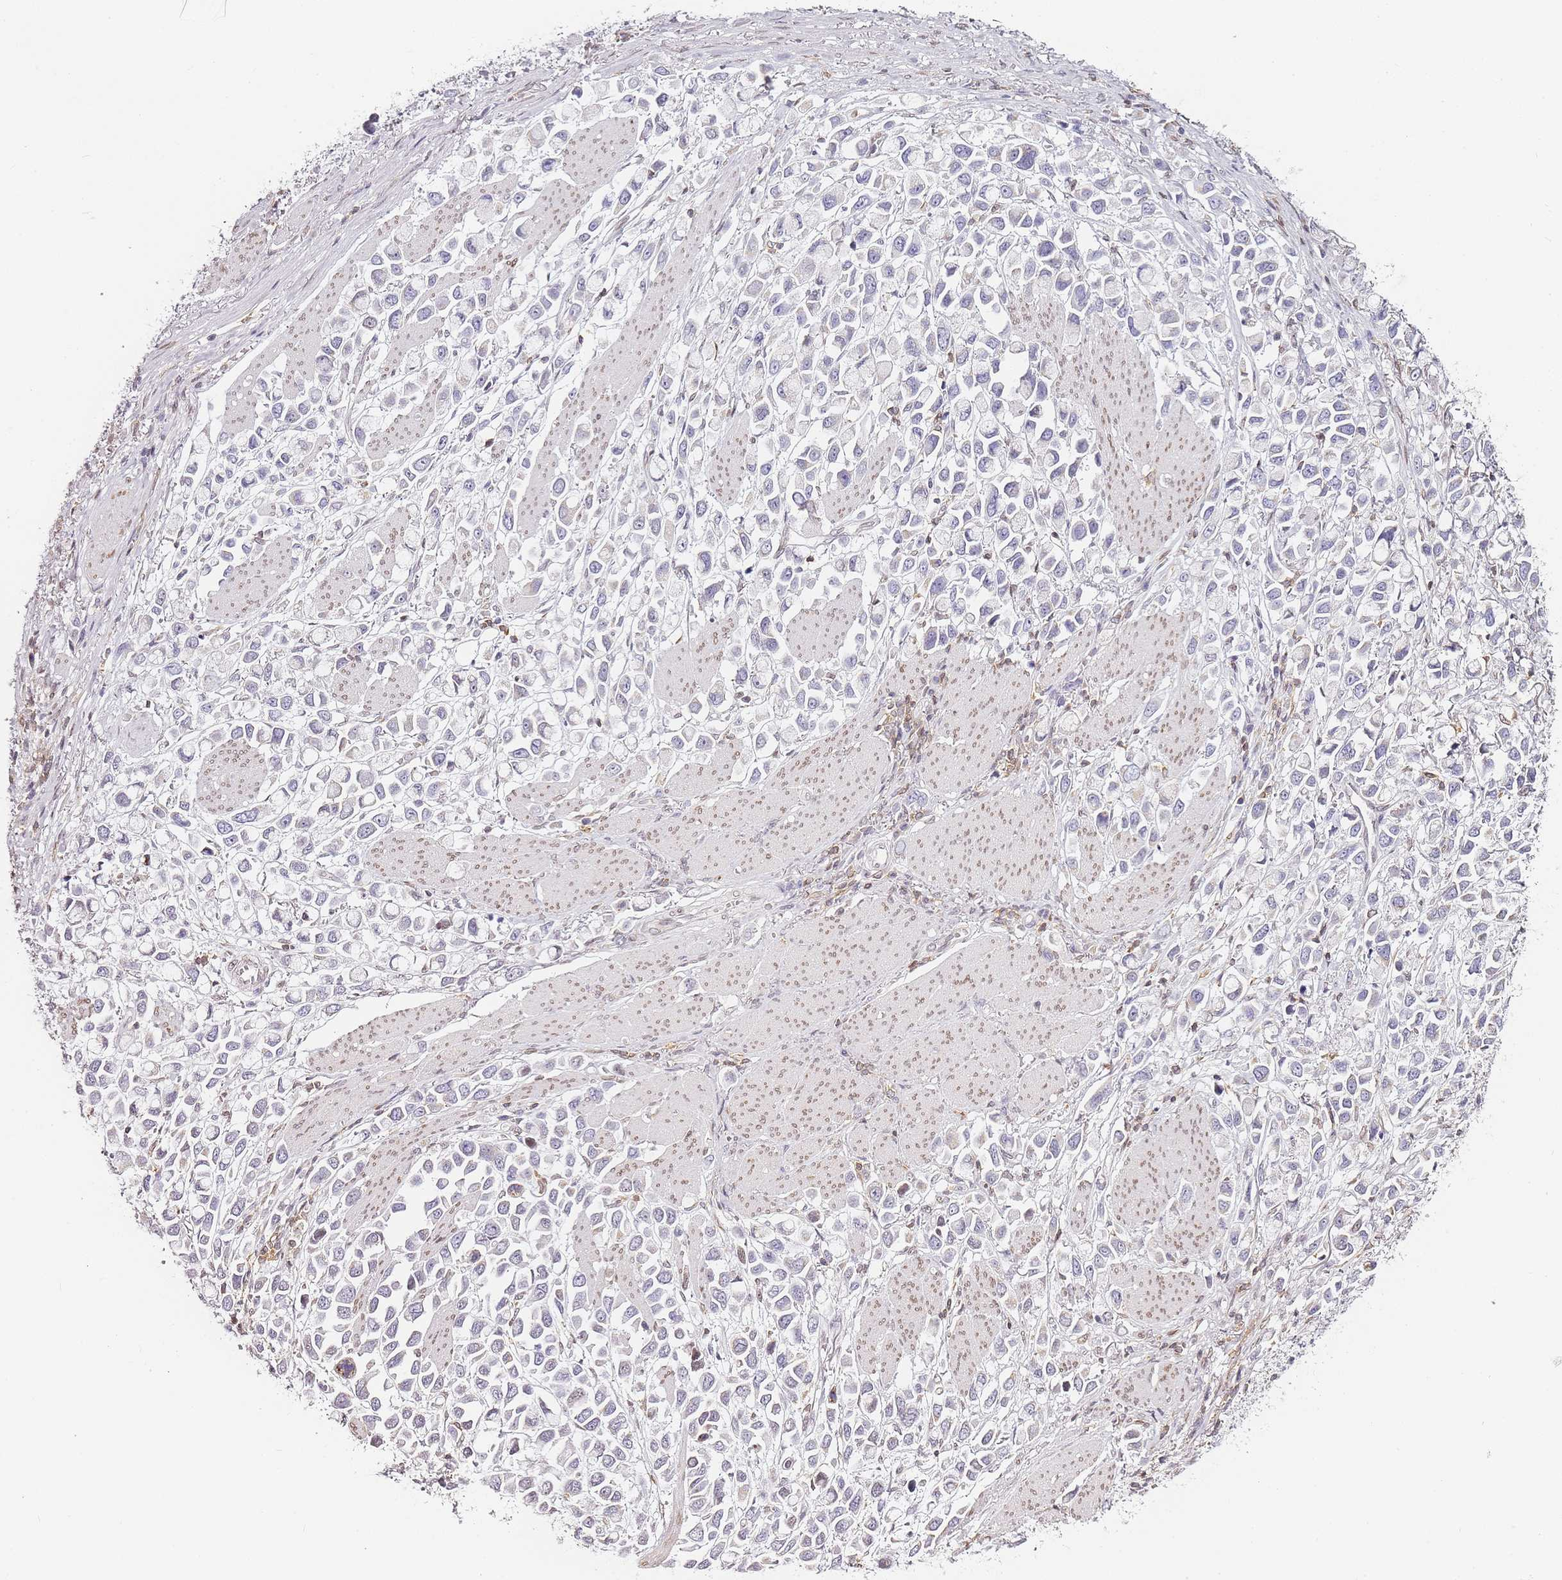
{"staining": {"intensity": "negative", "quantity": "none", "location": "none"}, "tissue": "stomach cancer", "cell_type": "Tumor cells", "image_type": "cancer", "snomed": [{"axis": "morphology", "description": "Adenocarcinoma, NOS"}, {"axis": "topography", "description": "Stomach"}], "caption": "A micrograph of human stomach cancer (adenocarcinoma) is negative for staining in tumor cells. (DAB (3,3'-diaminobenzidine) immunohistochemistry with hematoxylin counter stain).", "gene": "JAKMIP1", "patient": {"sex": "female", "age": 81}}